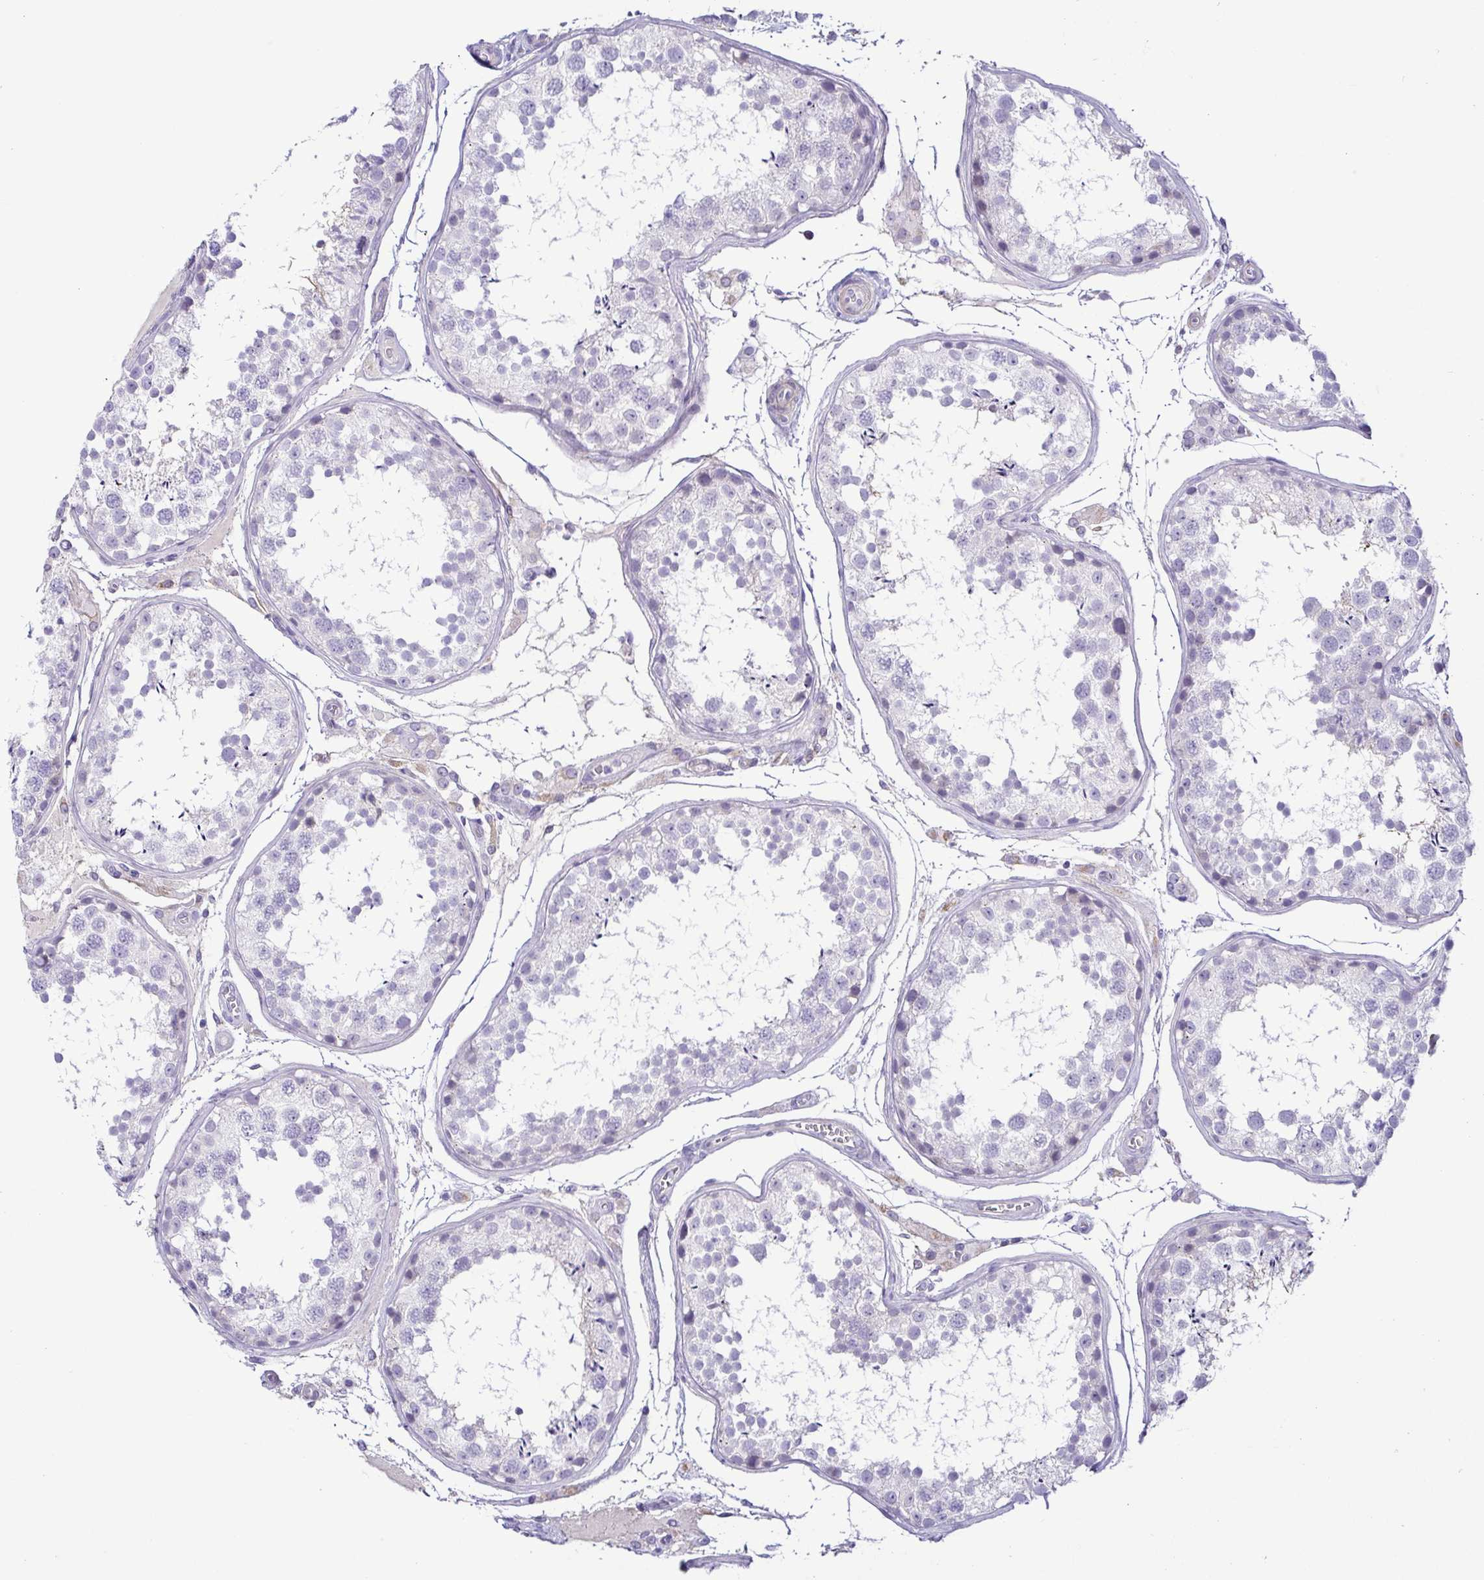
{"staining": {"intensity": "negative", "quantity": "none", "location": "none"}, "tissue": "testis", "cell_type": "Cells in seminiferous ducts", "image_type": "normal", "snomed": [{"axis": "morphology", "description": "Normal tissue, NOS"}, {"axis": "topography", "description": "Testis"}], "caption": "Cells in seminiferous ducts show no significant expression in normal testis. The staining is performed using DAB (3,3'-diaminobenzidine) brown chromogen with nuclei counter-stained in using hematoxylin.", "gene": "TERT", "patient": {"sex": "male", "age": 29}}